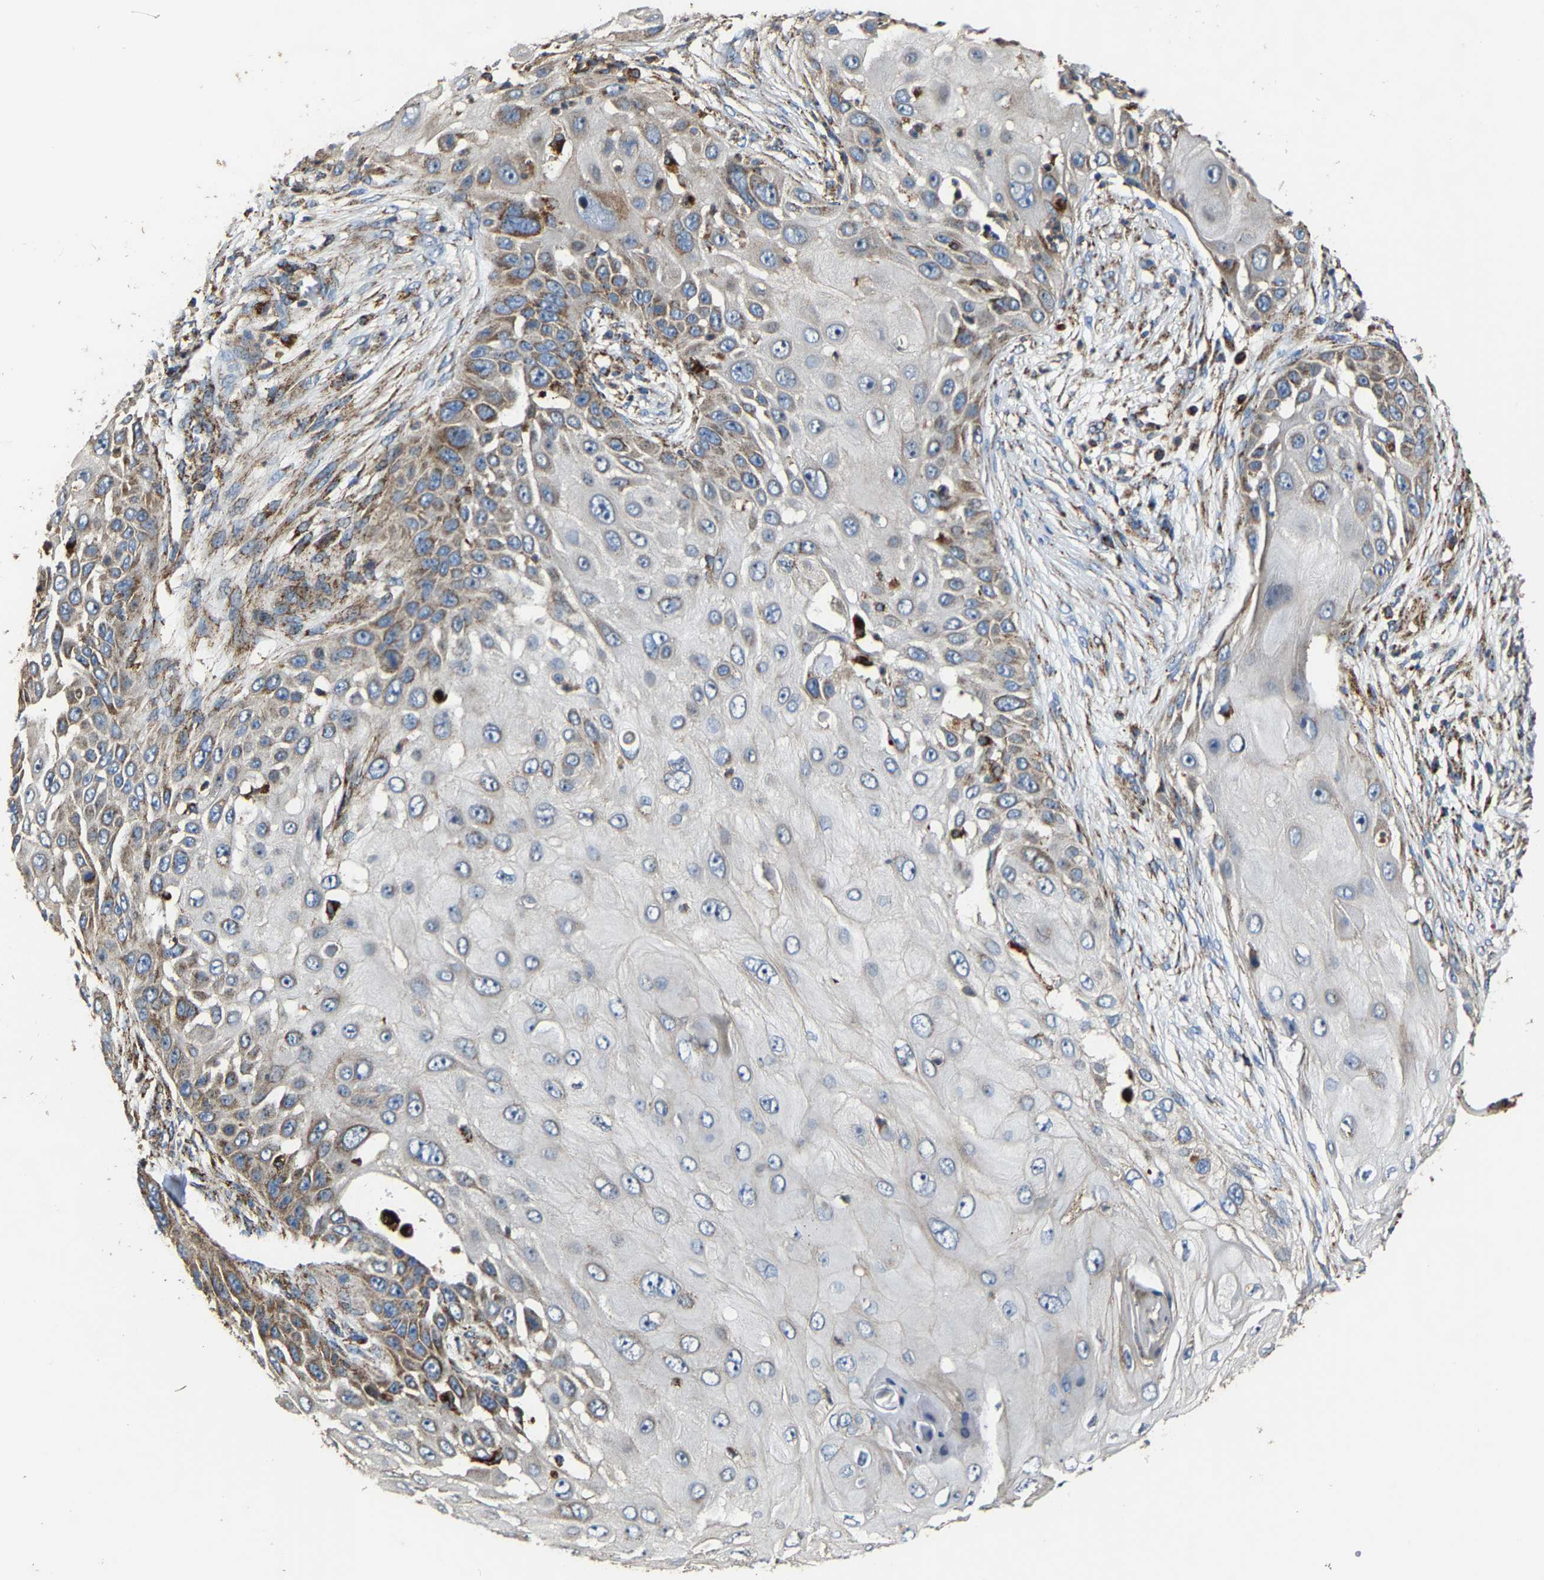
{"staining": {"intensity": "moderate", "quantity": "<25%", "location": "cytoplasmic/membranous"}, "tissue": "skin cancer", "cell_type": "Tumor cells", "image_type": "cancer", "snomed": [{"axis": "morphology", "description": "Squamous cell carcinoma, NOS"}, {"axis": "topography", "description": "Skin"}], "caption": "Human squamous cell carcinoma (skin) stained for a protein (brown) shows moderate cytoplasmic/membranous positive staining in approximately <25% of tumor cells.", "gene": "NDUFV3", "patient": {"sex": "female", "age": 44}}